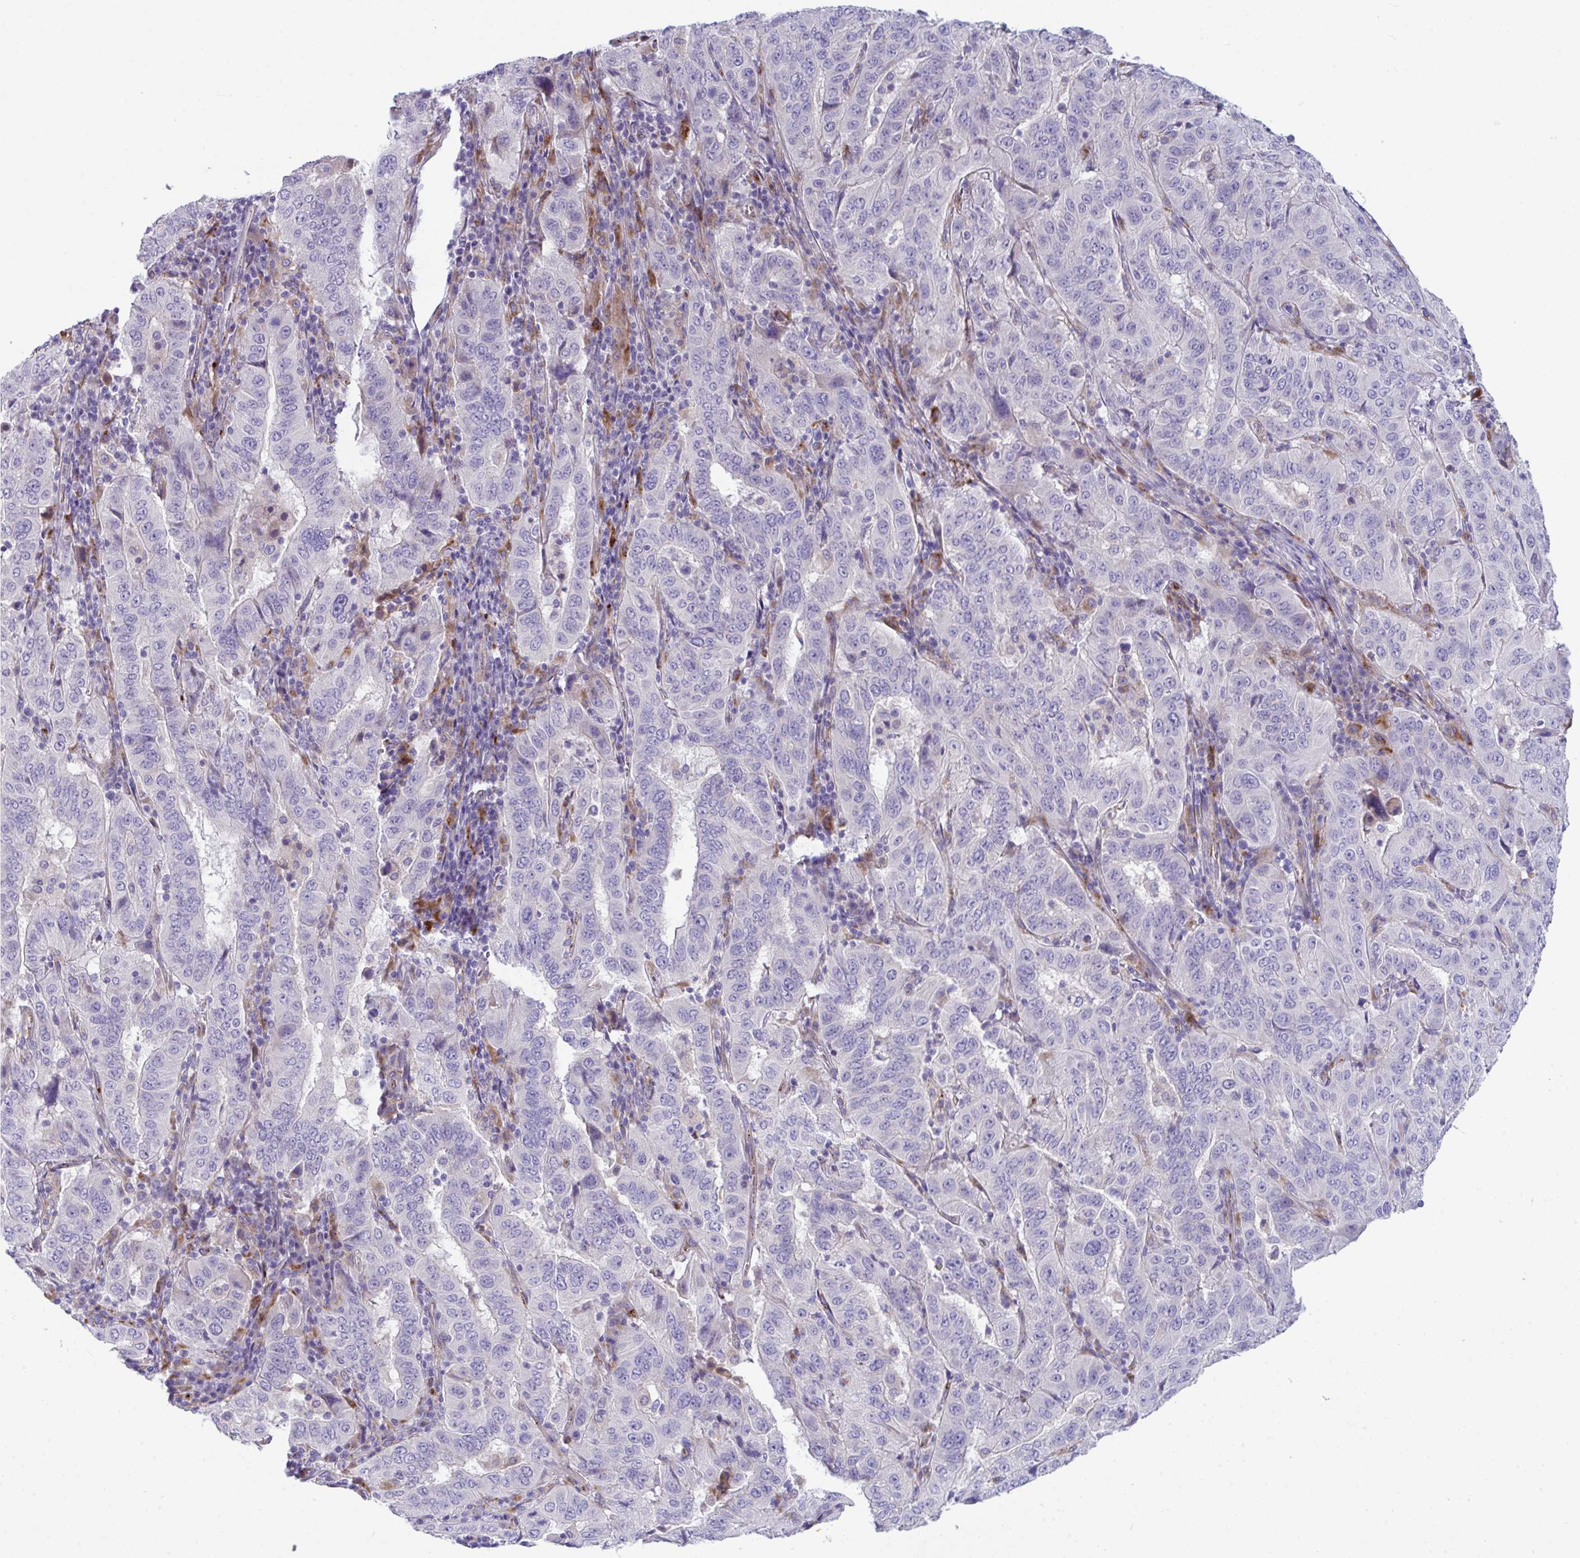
{"staining": {"intensity": "negative", "quantity": "none", "location": "none"}, "tissue": "pancreatic cancer", "cell_type": "Tumor cells", "image_type": "cancer", "snomed": [{"axis": "morphology", "description": "Adenocarcinoma, NOS"}, {"axis": "topography", "description": "Pancreas"}], "caption": "Tumor cells show no significant staining in pancreatic cancer (adenocarcinoma).", "gene": "TOR1AIP2", "patient": {"sex": "male", "age": 63}}